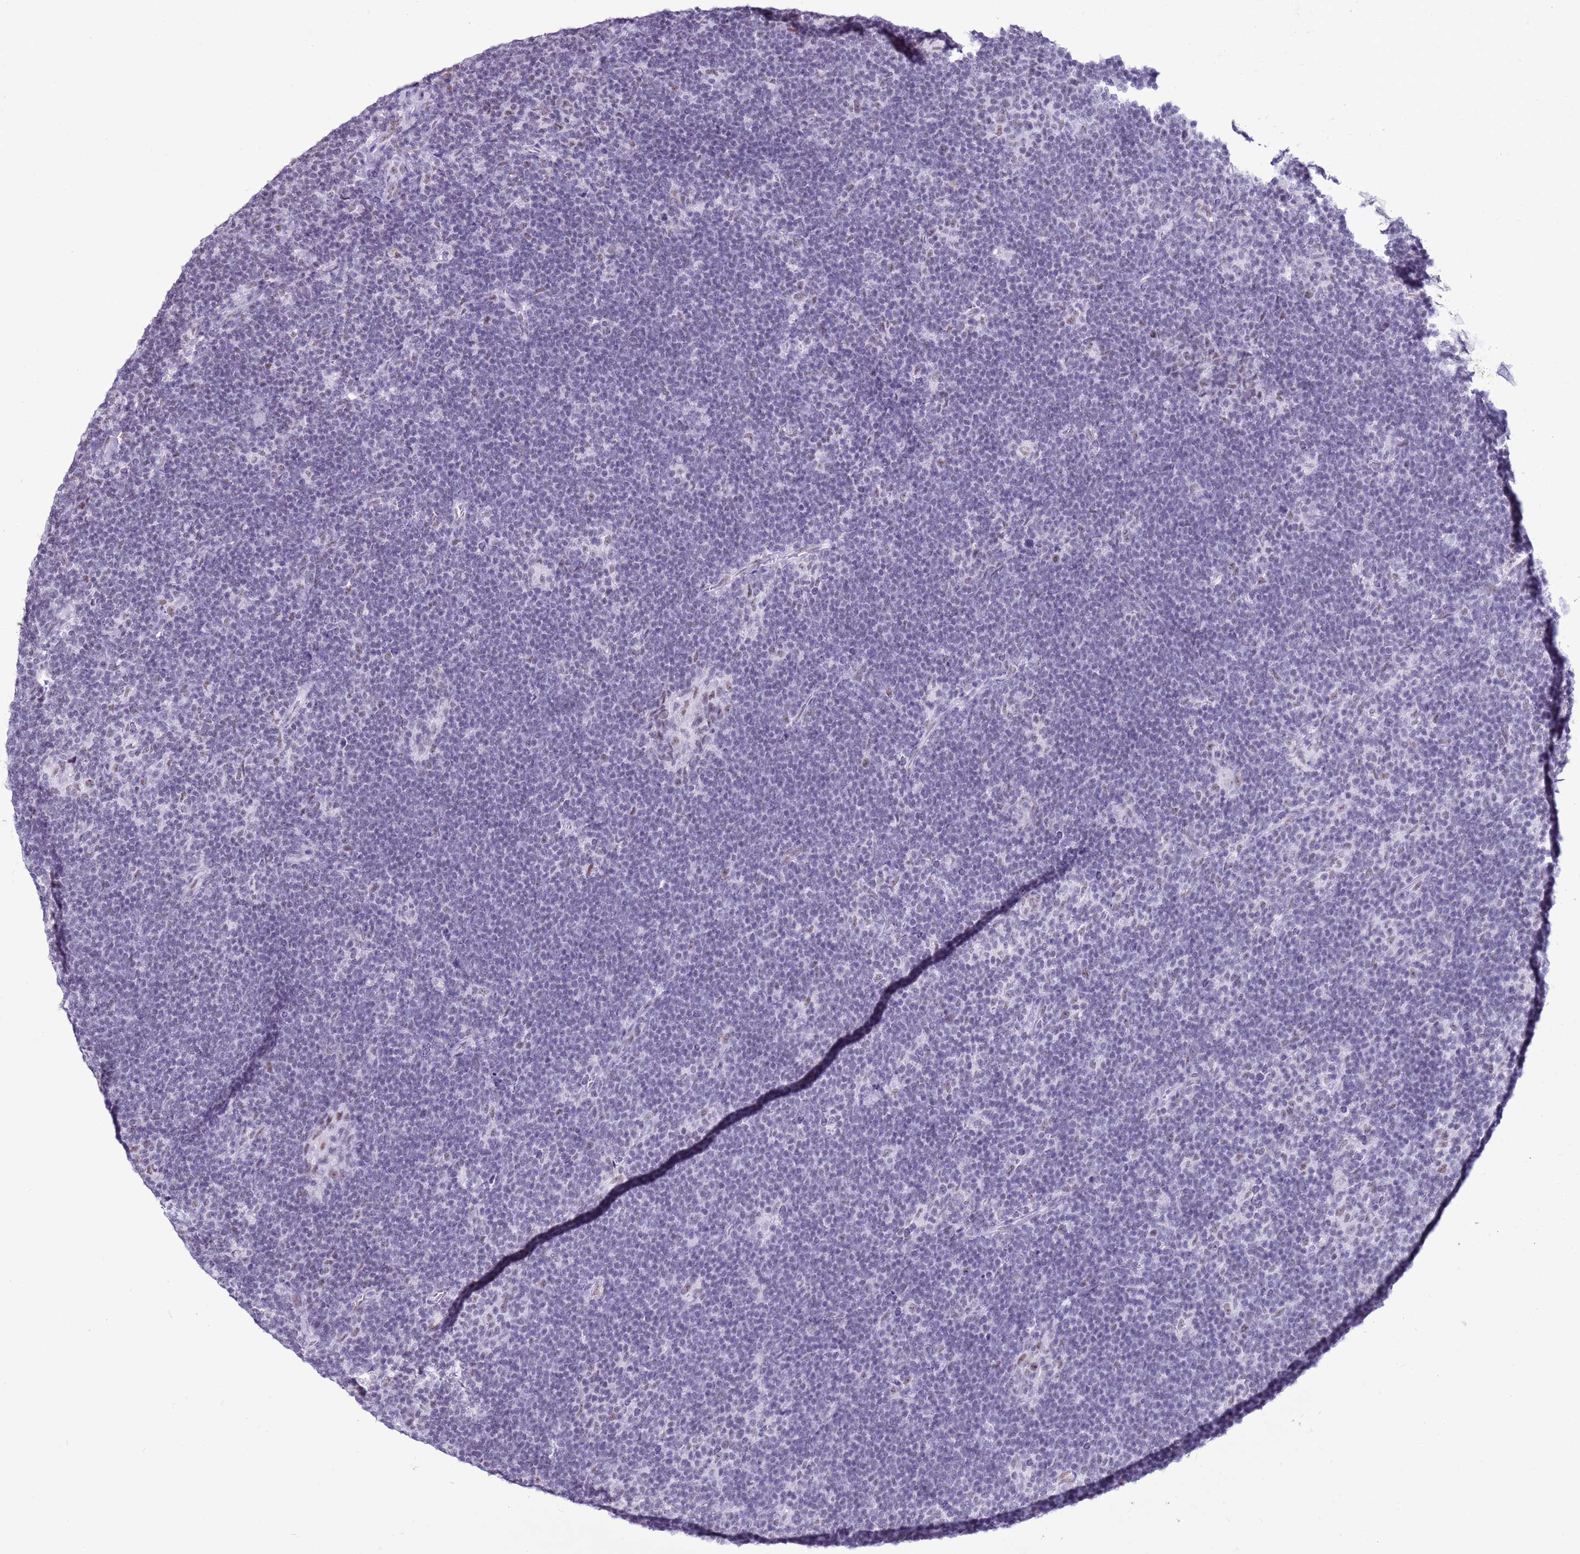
{"staining": {"intensity": "negative", "quantity": "none", "location": "none"}, "tissue": "lymphoma", "cell_type": "Tumor cells", "image_type": "cancer", "snomed": [{"axis": "morphology", "description": "Hodgkin's disease, NOS"}, {"axis": "topography", "description": "Lymph node"}], "caption": "This is an immunohistochemistry (IHC) image of human Hodgkin's disease. There is no staining in tumor cells.", "gene": "DHX15", "patient": {"sex": "female", "age": 57}}